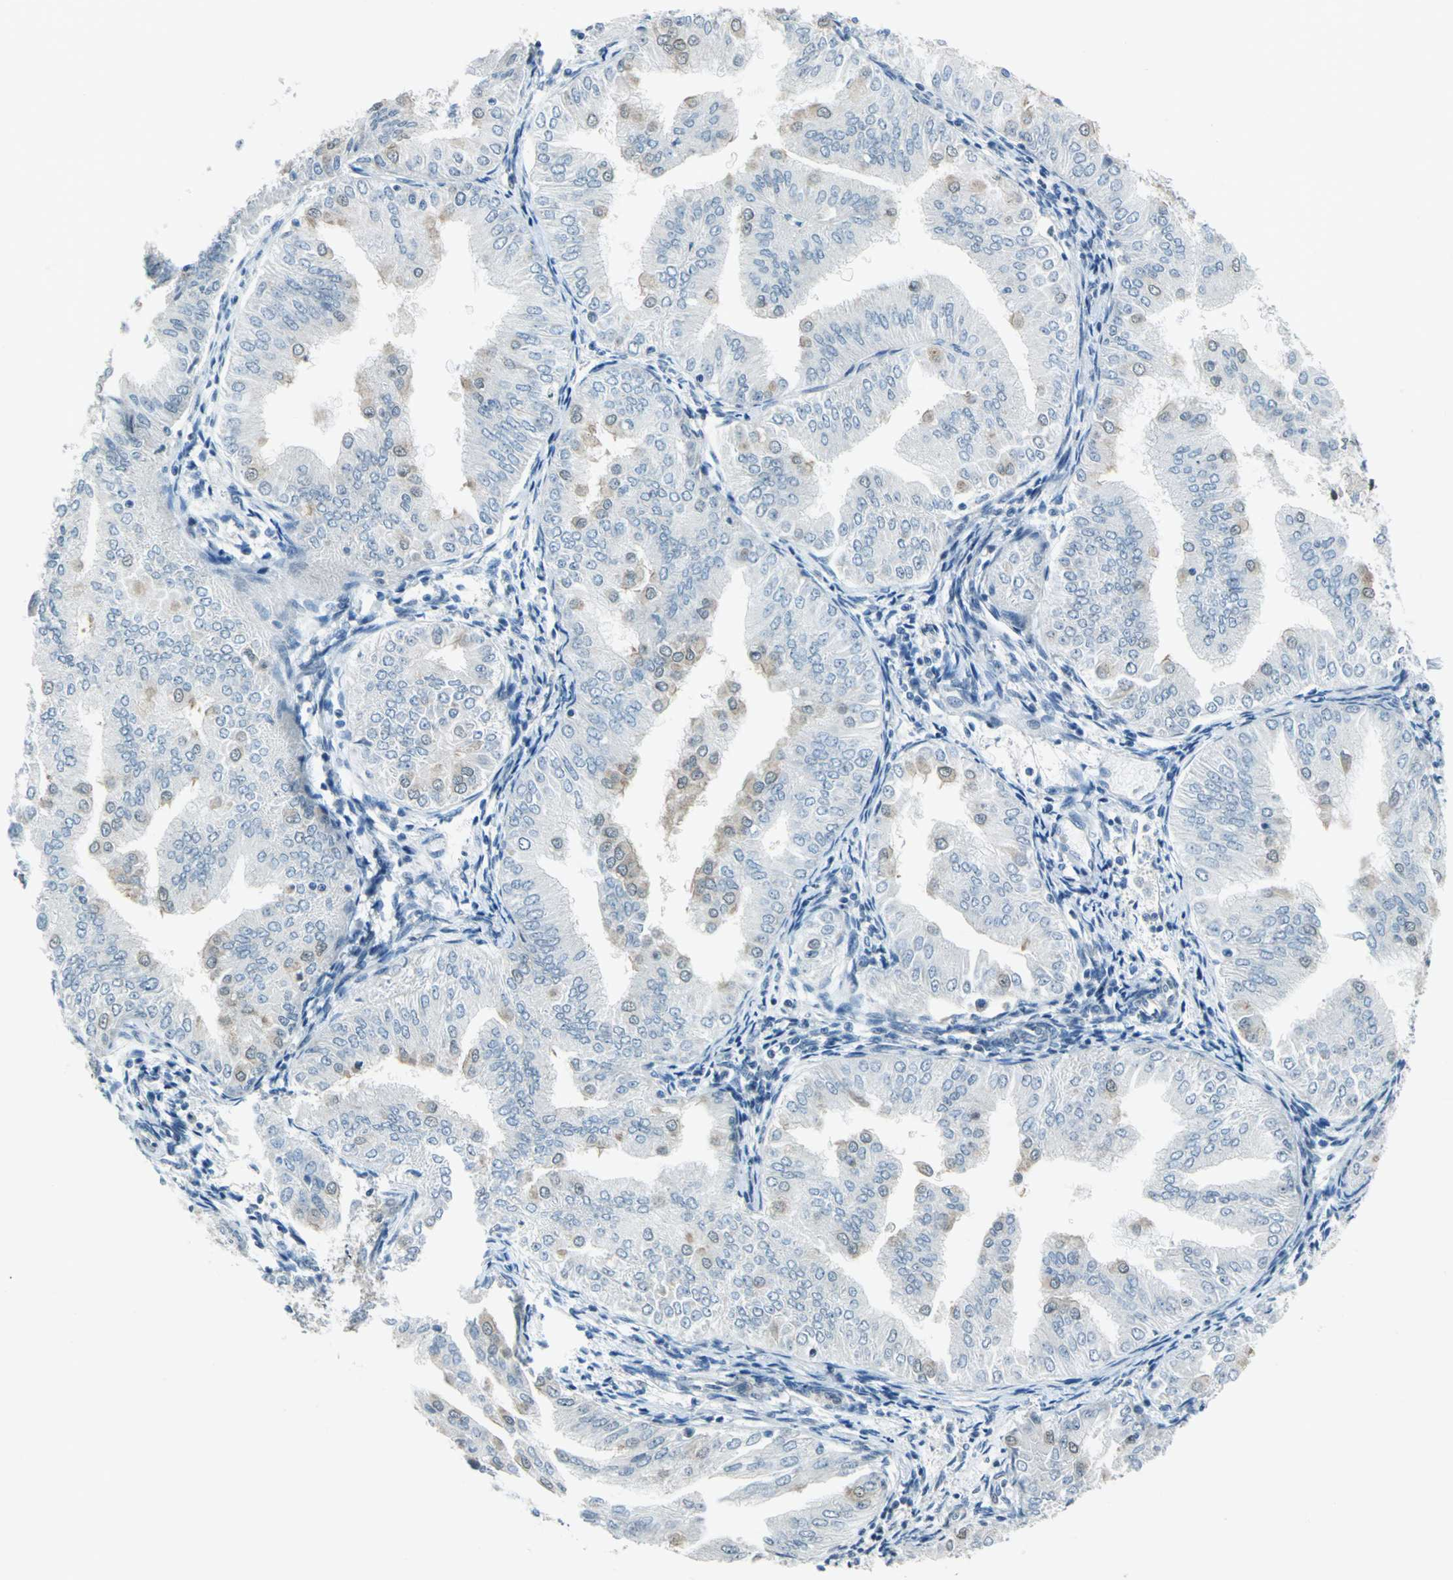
{"staining": {"intensity": "negative", "quantity": "none", "location": "none"}, "tissue": "endometrial cancer", "cell_type": "Tumor cells", "image_type": "cancer", "snomed": [{"axis": "morphology", "description": "Adenocarcinoma, NOS"}, {"axis": "topography", "description": "Endometrium"}], "caption": "The image demonstrates no significant staining in tumor cells of adenocarcinoma (endometrial).", "gene": "PIN1", "patient": {"sex": "female", "age": 53}}